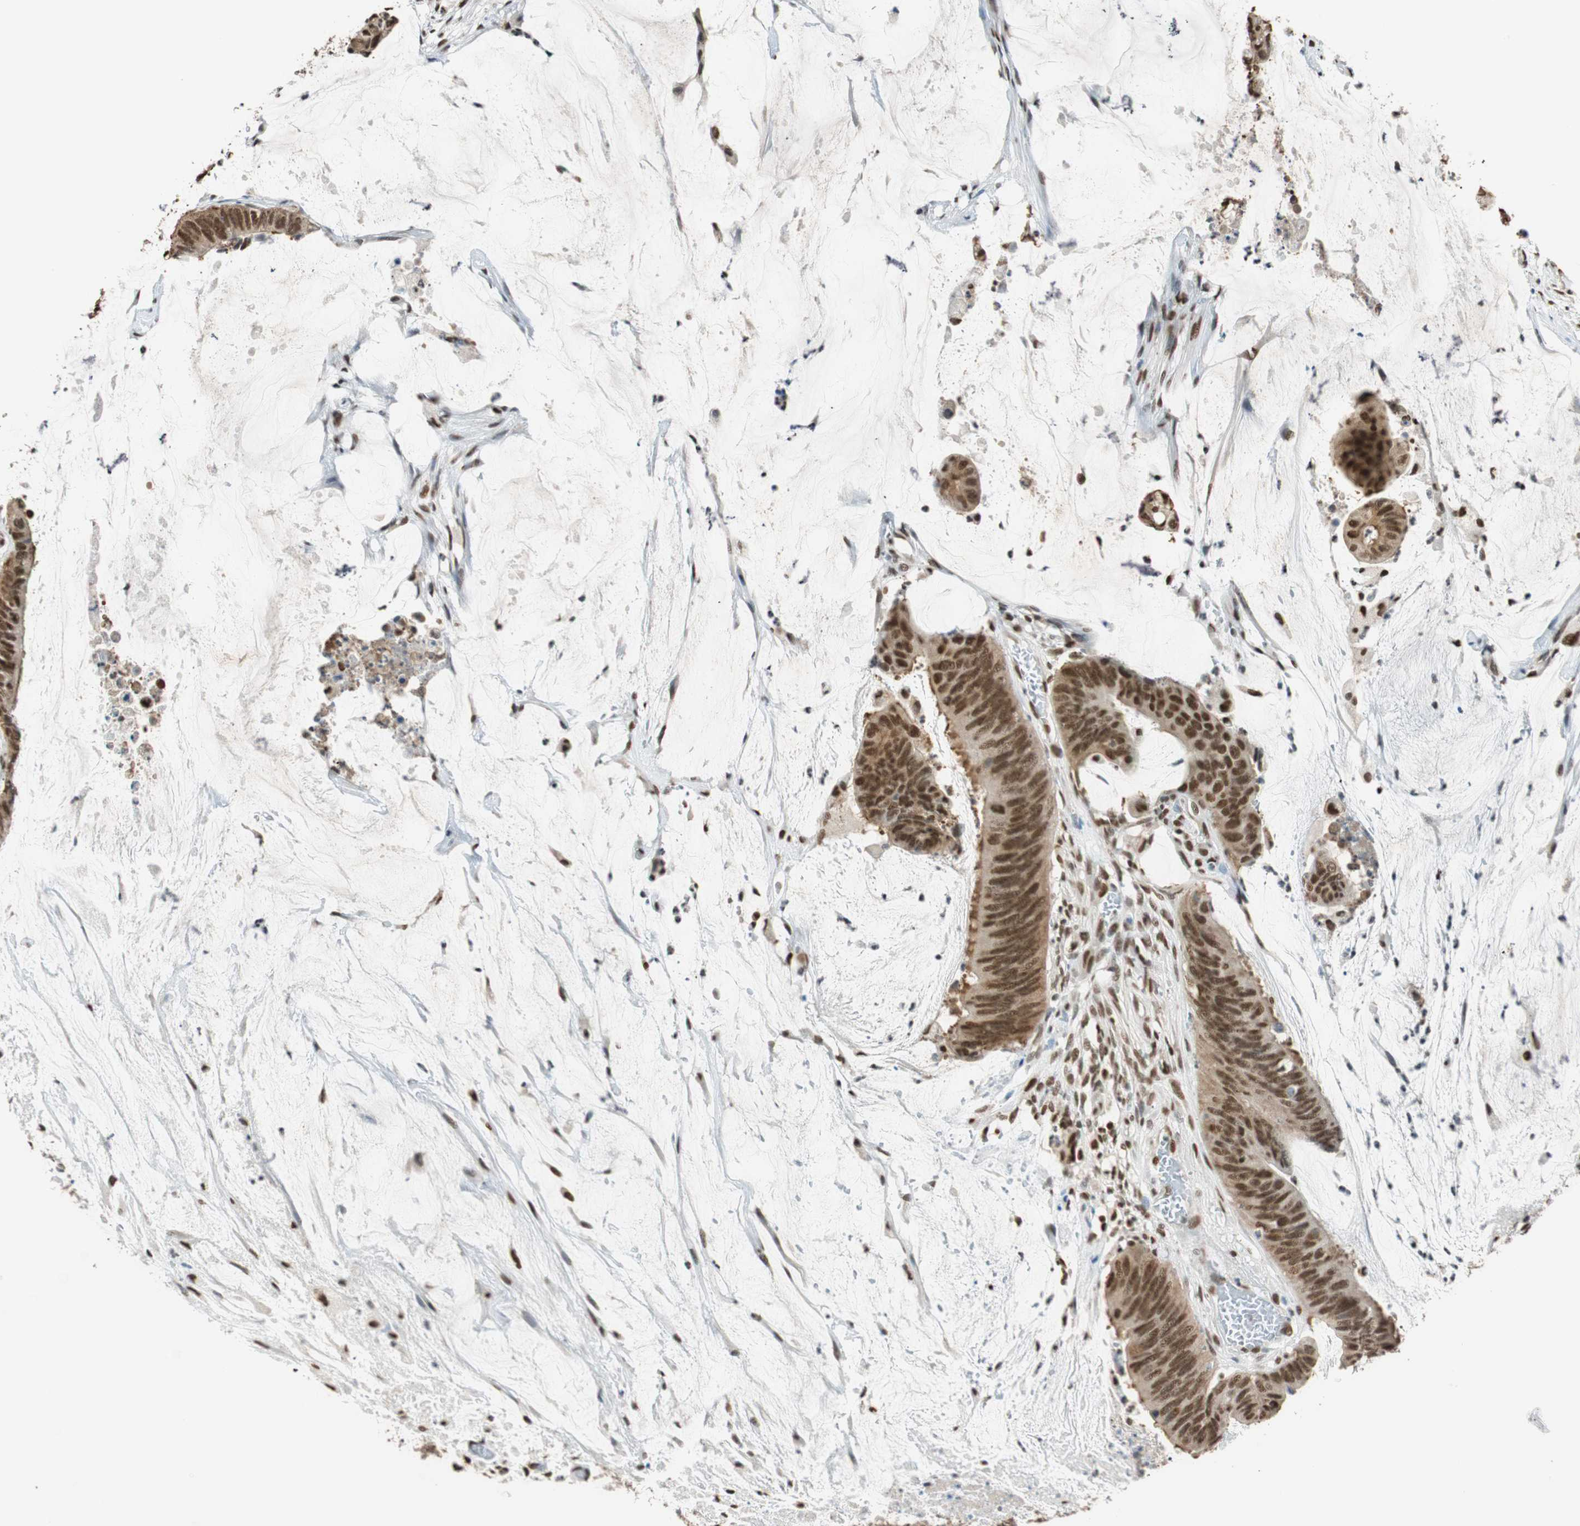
{"staining": {"intensity": "strong", "quantity": ">75%", "location": "cytoplasmic/membranous,nuclear"}, "tissue": "colorectal cancer", "cell_type": "Tumor cells", "image_type": "cancer", "snomed": [{"axis": "morphology", "description": "Adenocarcinoma, NOS"}, {"axis": "topography", "description": "Rectum"}], "caption": "Protein positivity by immunohistochemistry (IHC) displays strong cytoplasmic/membranous and nuclear expression in about >75% of tumor cells in adenocarcinoma (colorectal).", "gene": "FANCG", "patient": {"sex": "female", "age": 66}}